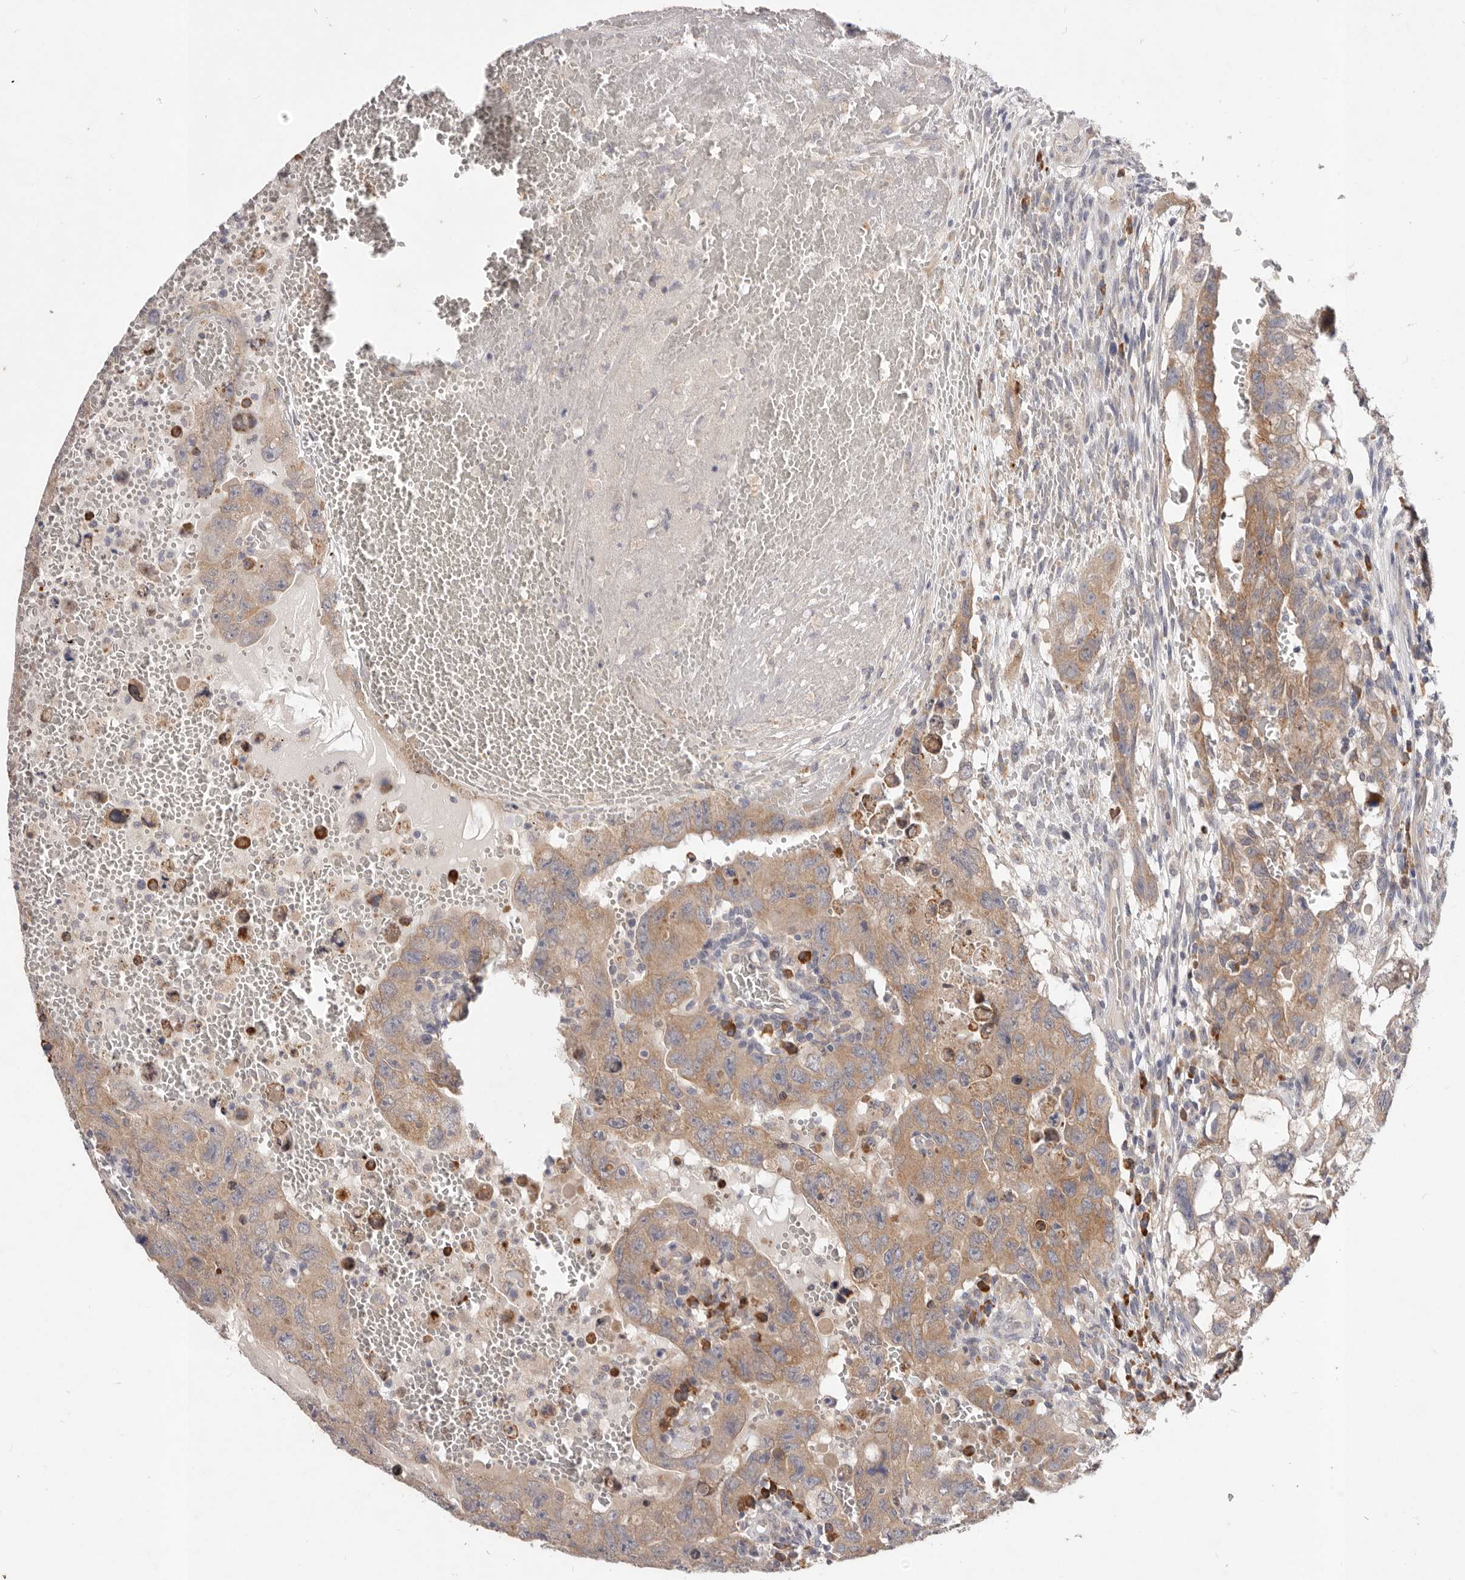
{"staining": {"intensity": "moderate", "quantity": ">75%", "location": "cytoplasmic/membranous"}, "tissue": "testis cancer", "cell_type": "Tumor cells", "image_type": "cancer", "snomed": [{"axis": "morphology", "description": "Carcinoma, Embryonal, NOS"}, {"axis": "topography", "description": "Testis"}], "caption": "Brown immunohistochemical staining in human embryonal carcinoma (testis) shows moderate cytoplasmic/membranous expression in approximately >75% of tumor cells. (Brightfield microscopy of DAB IHC at high magnification).", "gene": "WDR77", "patient": {"sex": "male", "age": 26}}